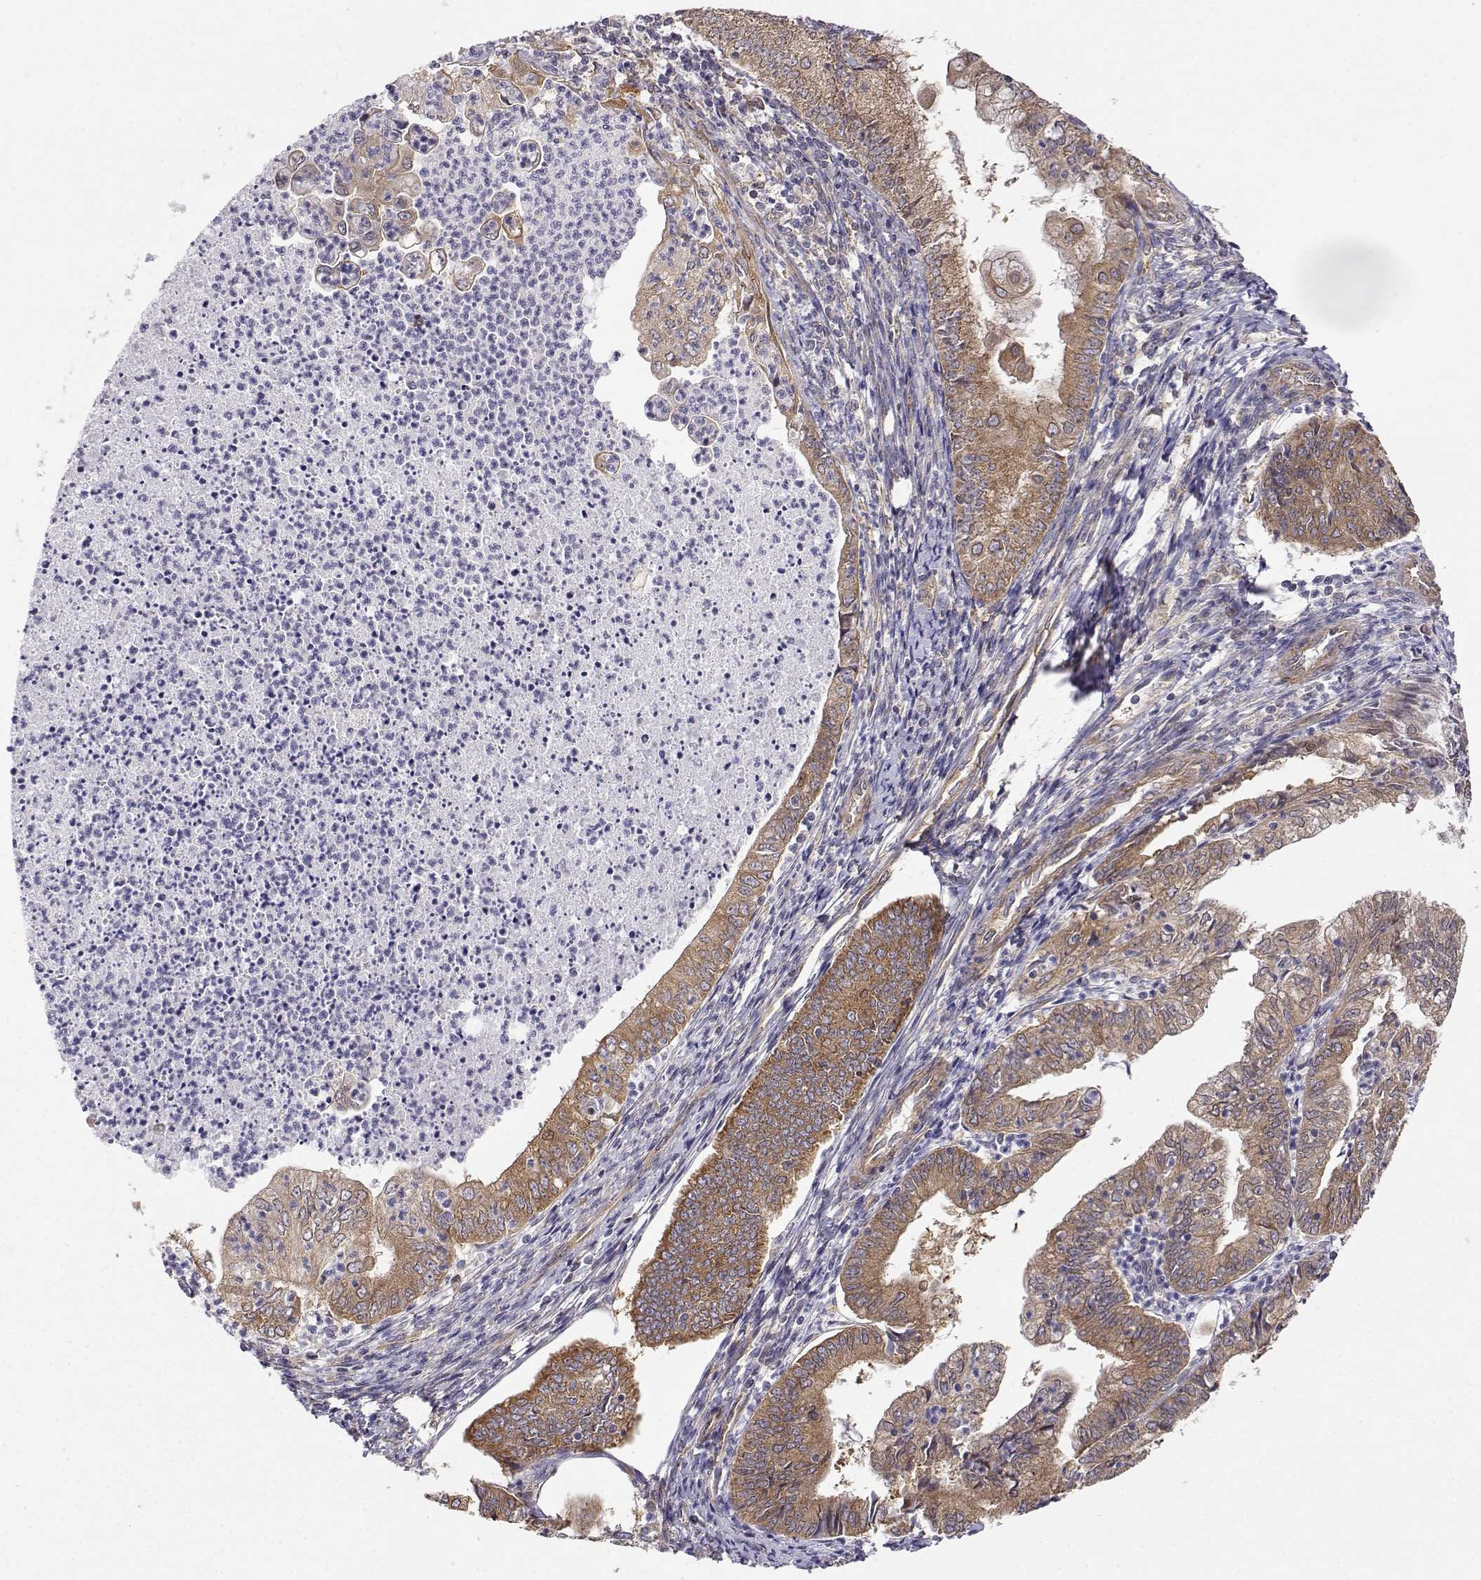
{"staining": {"intensity": "moderate", "quantity": ">75%", "location": "cytoplasmic/membranous"}, "tissue": "endometrial cancer", "cell_type": "Tumor cells", "image_type": "cancer", "snomed": [{"axis": "morphology", "description": "Adenocarcinoma, NOS"}, {"axis": "topography", "description": "Endometrium"}], "caption": "IHC image of neoplastic tissue: endometrial cancer stained using IHC demonstrates medium levels of moderate protein expression localized specifically in the cytoplasmic/membranous of tumor cells, appearing as a cytoplasmic/membranous brown color.", "gene": "PAIP1", "patient": {"sex": "female", "age": 55}}